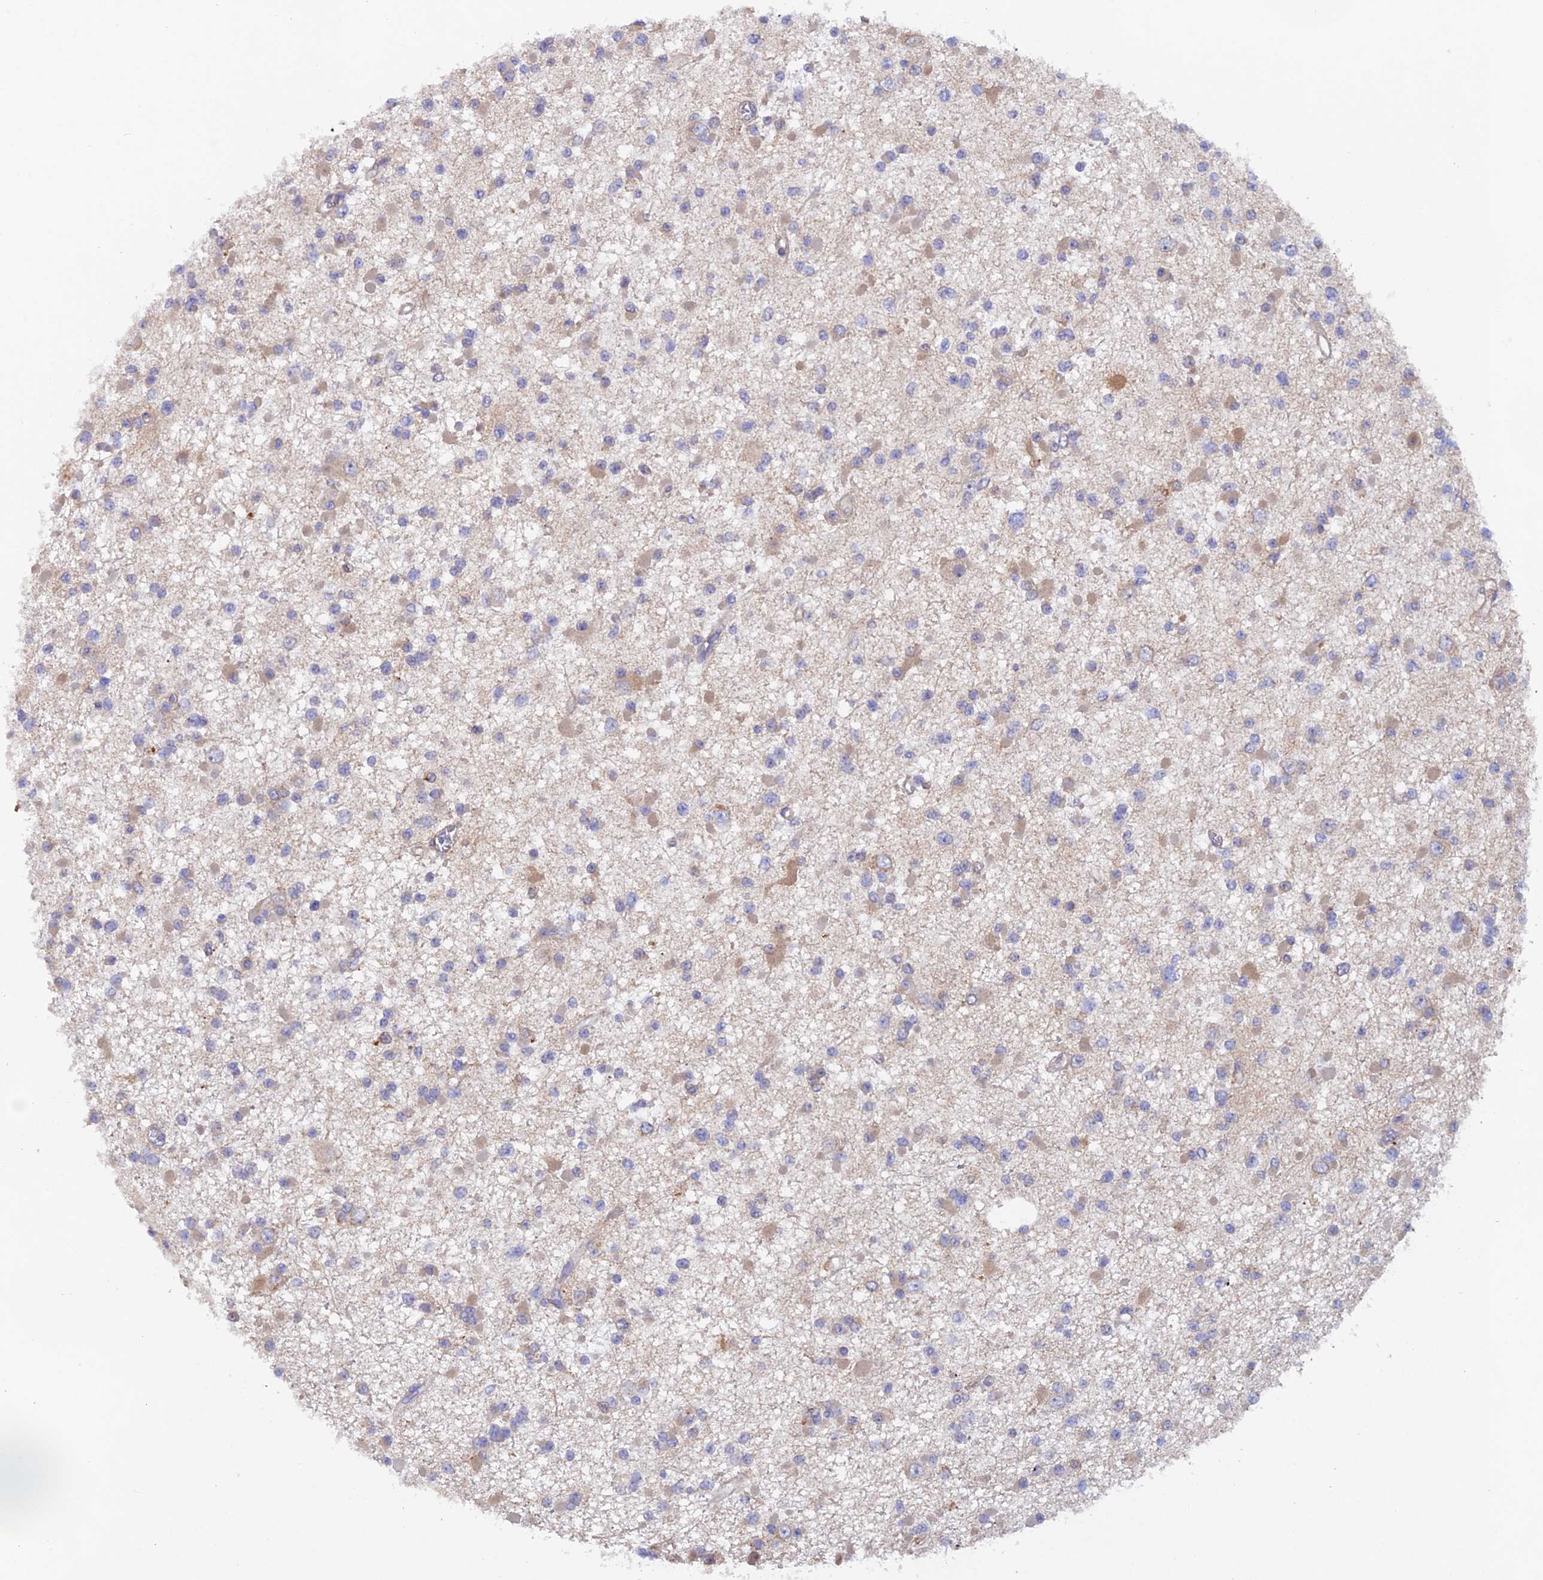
{"staining": {"intensity": "weak", "quantity": "<25%", "location": "cytoplasmic/membranous"}, "tissue": "glioma", "cell_type": "Tumor cells", "image_type": "cancer", "snomed": [{"axis": "morphology", "description": "Glioma, malignant, Low grade"}, {"axis": "topography", "description": "Brain"}], "caption": "Glioma was stained to show a protein in brown. There is no significant staining in tumor cells.", "gene": "FZR1", "patient": {"sex": "female", "age": 22}}